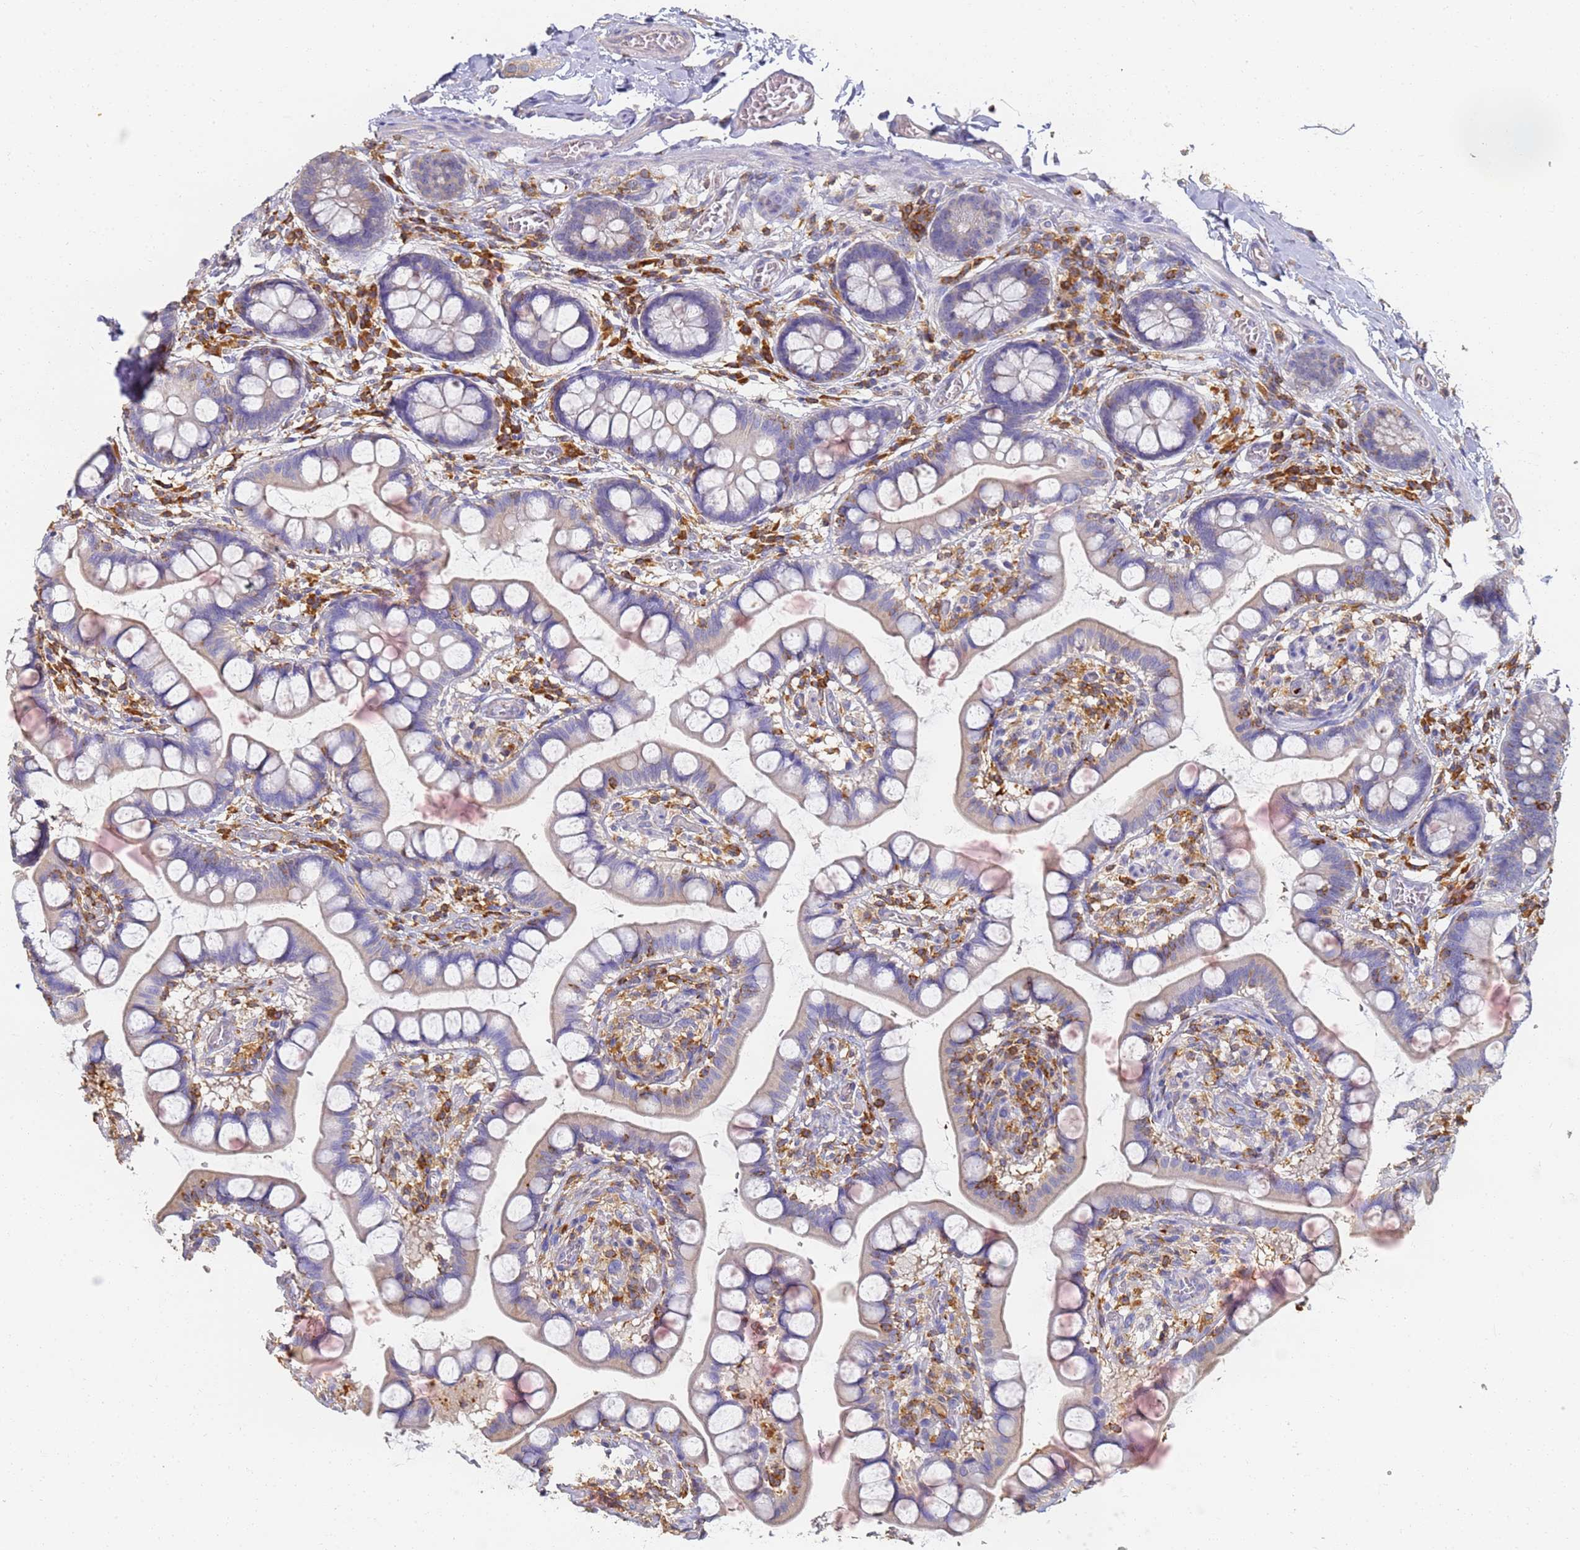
{"staining": {"intensity": "weak", "quantity": "25%-75%", "location": "cytoplasmic/membranous"}, "tissue": "small intestine", "cell_type": "Glandular cells", "image_type": "normal", "snomed": [{"axis": "morphology", "description": "Normal tissue, NOS"}, {"axis": "topography", "description": "Small intestine"}], "caption": "Immunohistochemical staining of unremarkable human small intestine exhibits weak cytoplasmic/membranous protein positivity in about 25%-75% of glandular cells. The protein is shown in brown color, while the nuclei are stained blue.", "gene": "BIN2", "patient": {"sex": "male", "age": 52}}